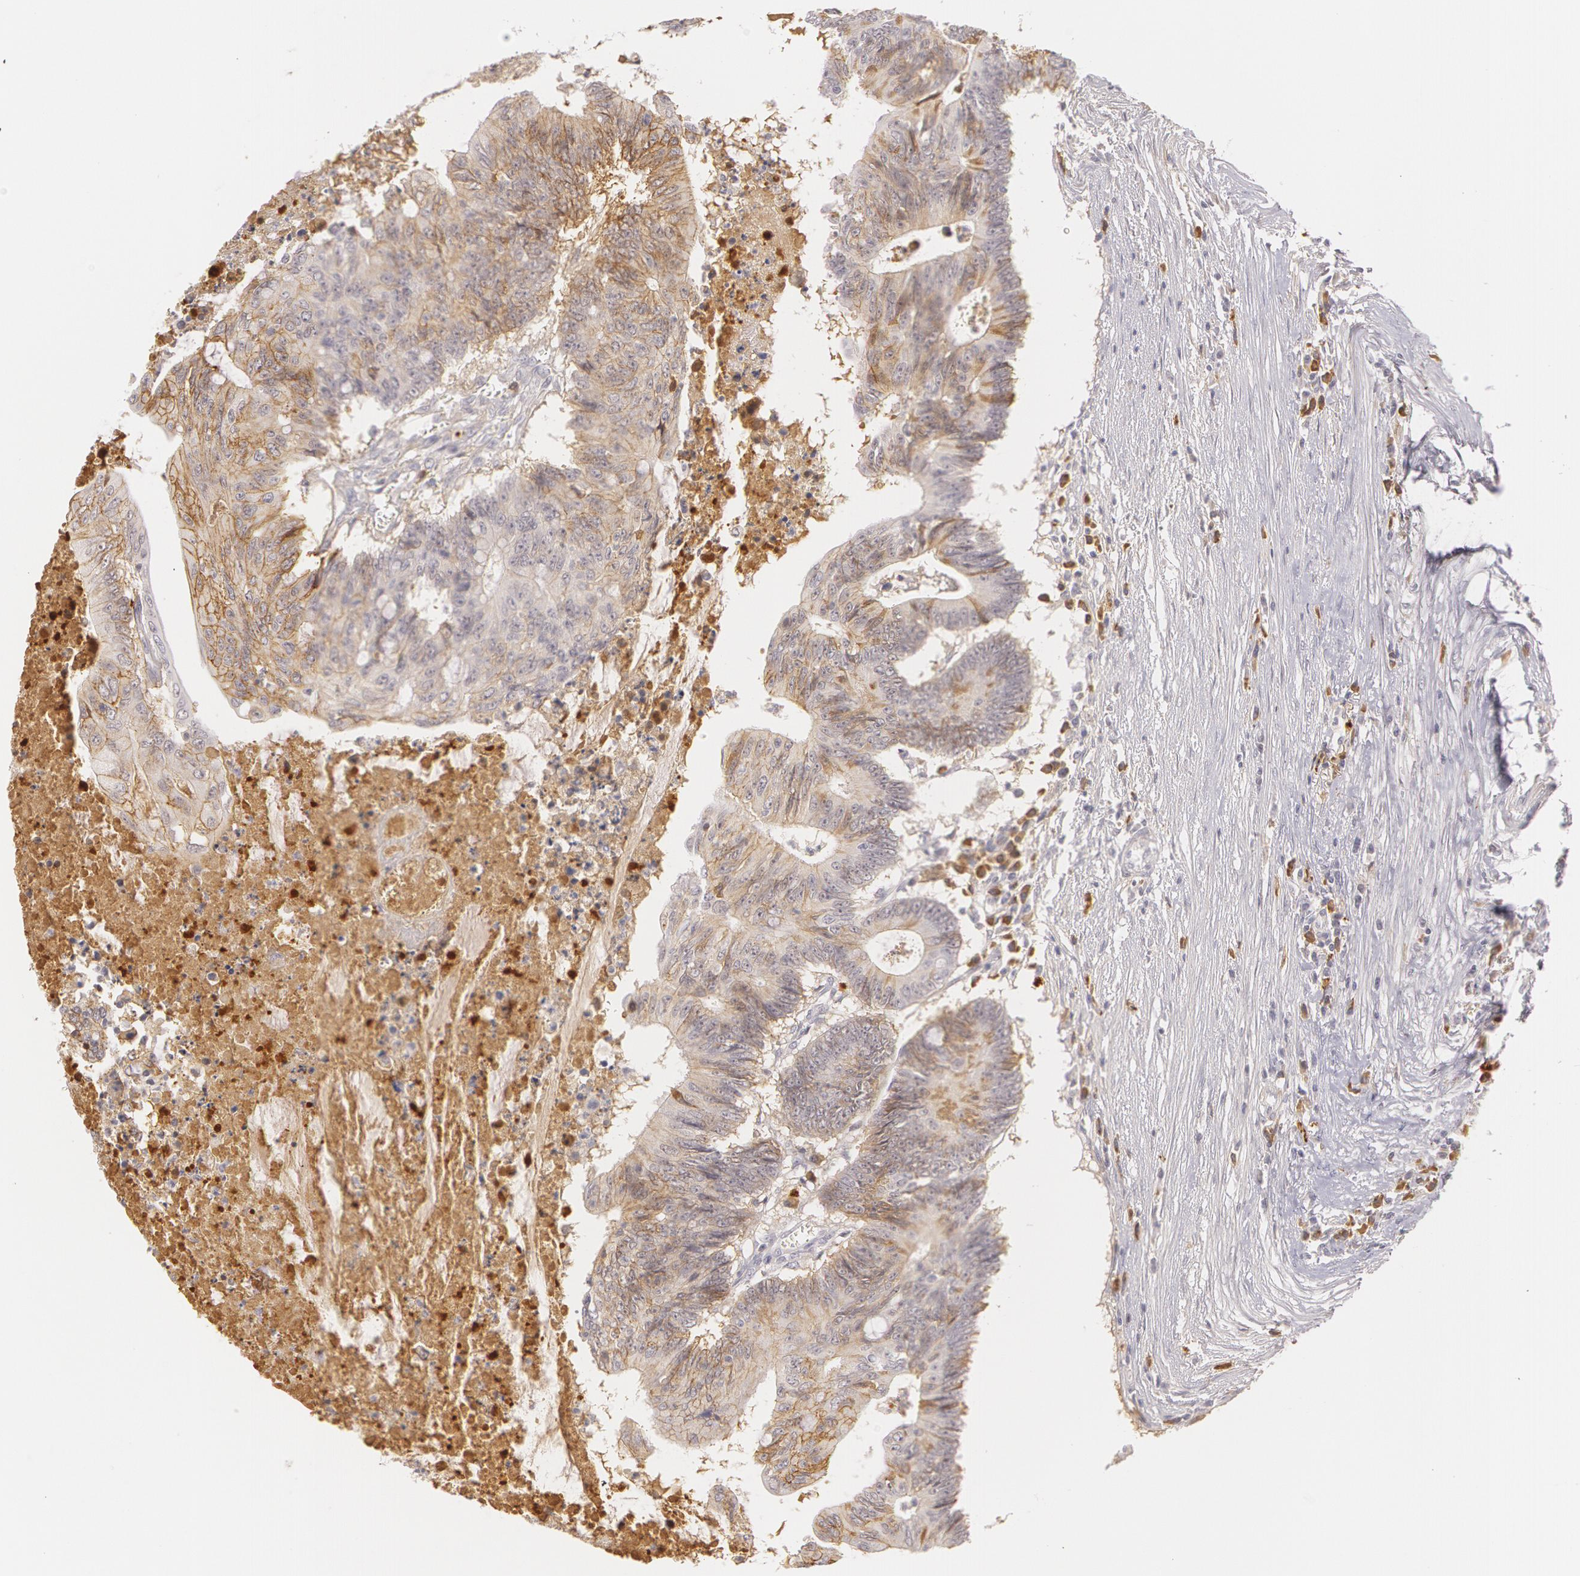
{"staining": {"intensity": "weak", "quantity": "<25%", "location": "cytoplasmic/membranous"}, "tissue": "colorectal cancer", "cell_type": "Tumor cells", "image_type": "cancer", "snomed": [{"axis": "morphology", "description": "Adenocarcinoma, NOS"}, {"axis": "topography", "description": "Colon"}], "caption": "There is no significant staining in tumor cells of adenocarcinoma (colorectal).", "gene": "LBP", "patient": {"sex": "male", "age": 65}}